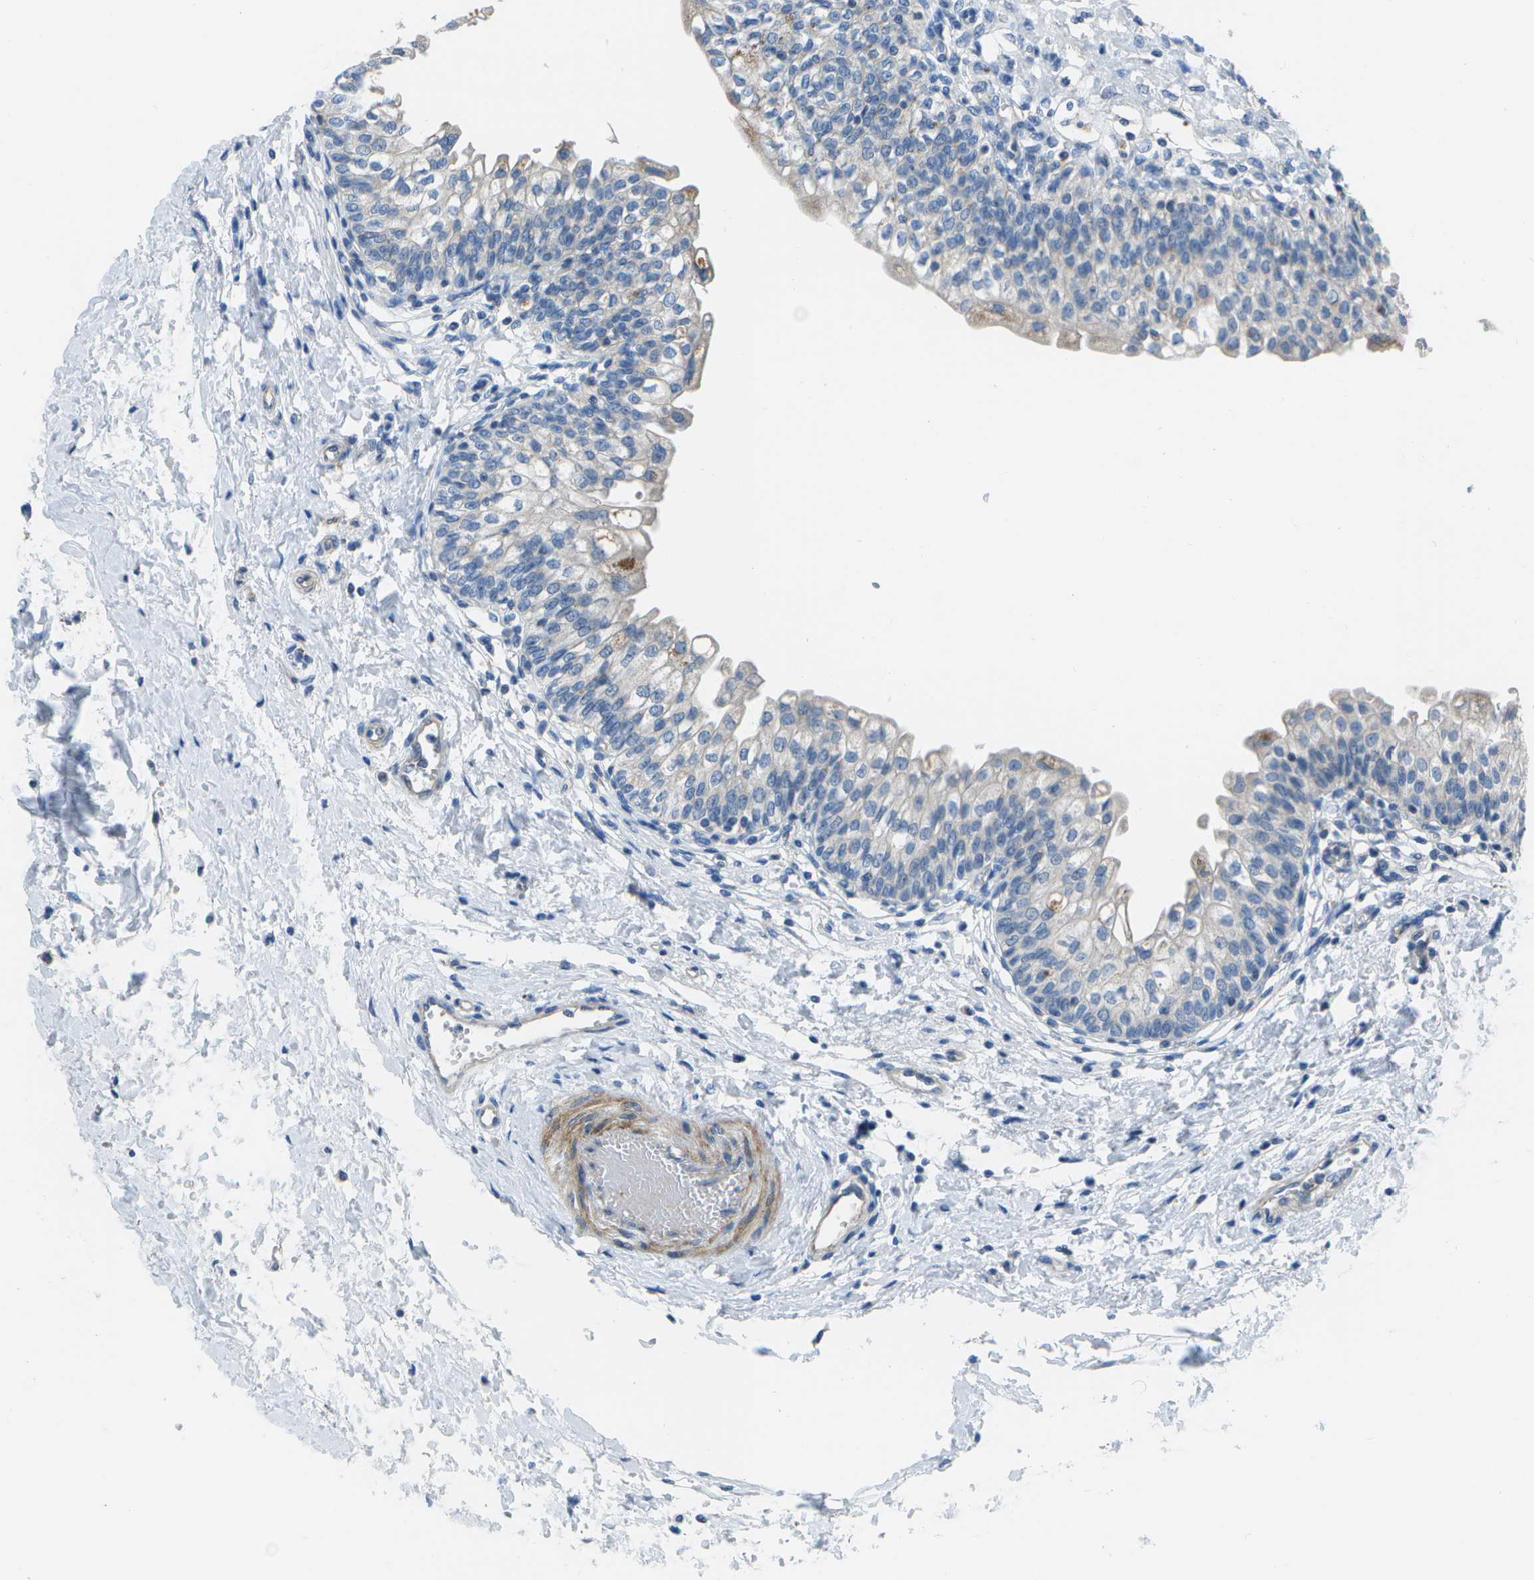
{"staining": {"intensity": "weak", "quantity": "<25%", "location": "cytoplasmic/membranous"}, "tissue": "urinary bladder", "cell_type": "Urothelial cells", "image_type": "normal", "snomed": [{"axis": "morphology", "description": "Normal tissue, NOS"}, {"axis": "topography", "description": "Urinary bladder"}], "caption": "IHC photomicrograph of unremarkable urinary bladder: human urinary bladder stained with DAB exhibits no significant protein positivity in urothelial cells.", "gene": "DCT", "patient": {"sex": "male", "age": 55}}